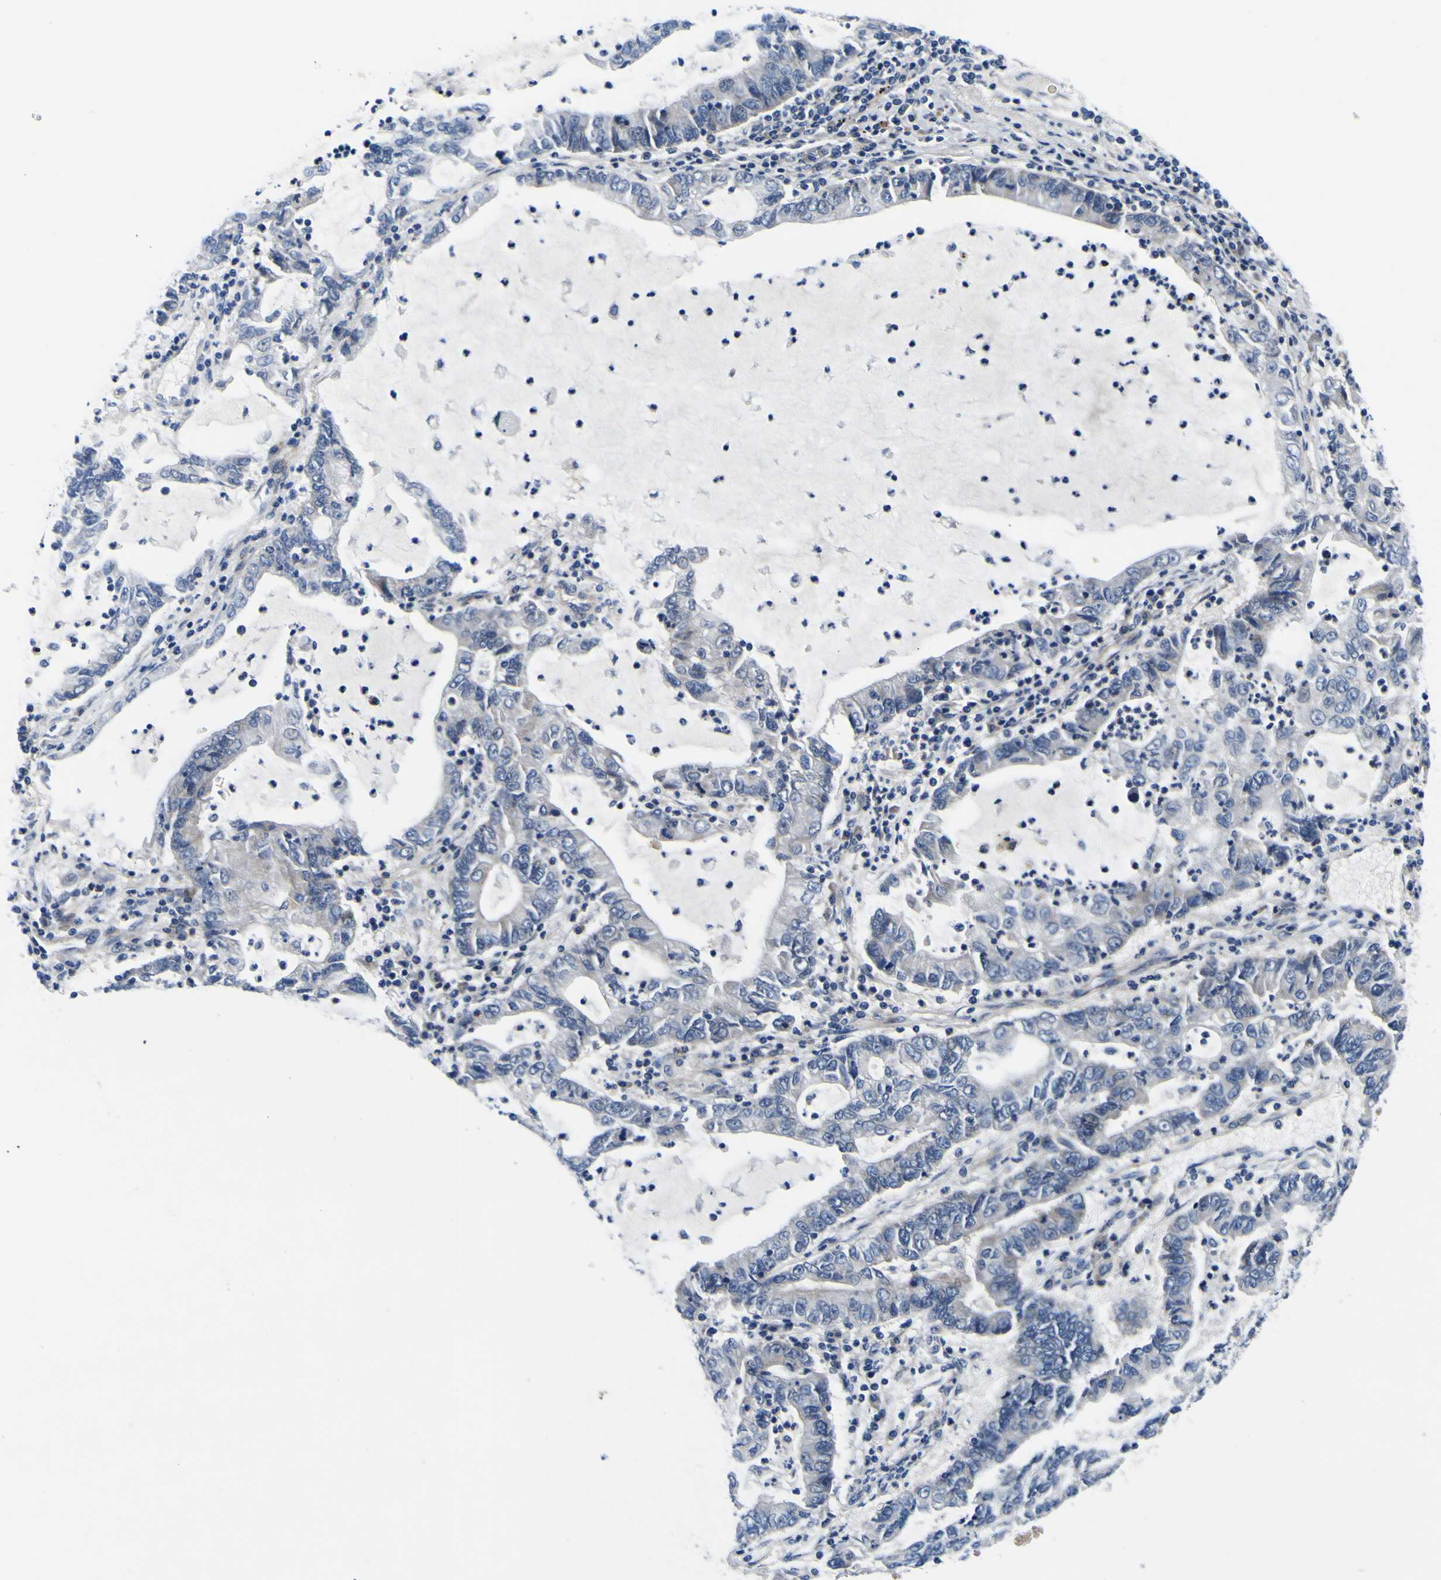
{"staining": {"intensity": "weak", "quantity": "<25%", "location": "cytoplasmic/membranous"}, "tissue": "lung cancer", "cell_type": "Tumor cells", "image_type": "cancer", "snomed": [{"axis": "morphology", "description": "Adenocarcinoma, NOS"}, {"axis": "topography", "description": "Lung"}], "caption": "Protein analysis of adenocarcinoma (lung) exhibits no significant staining in tumor cells.", "gene": "AGAP3", "patient": {"sex": "female", "age": 51}}